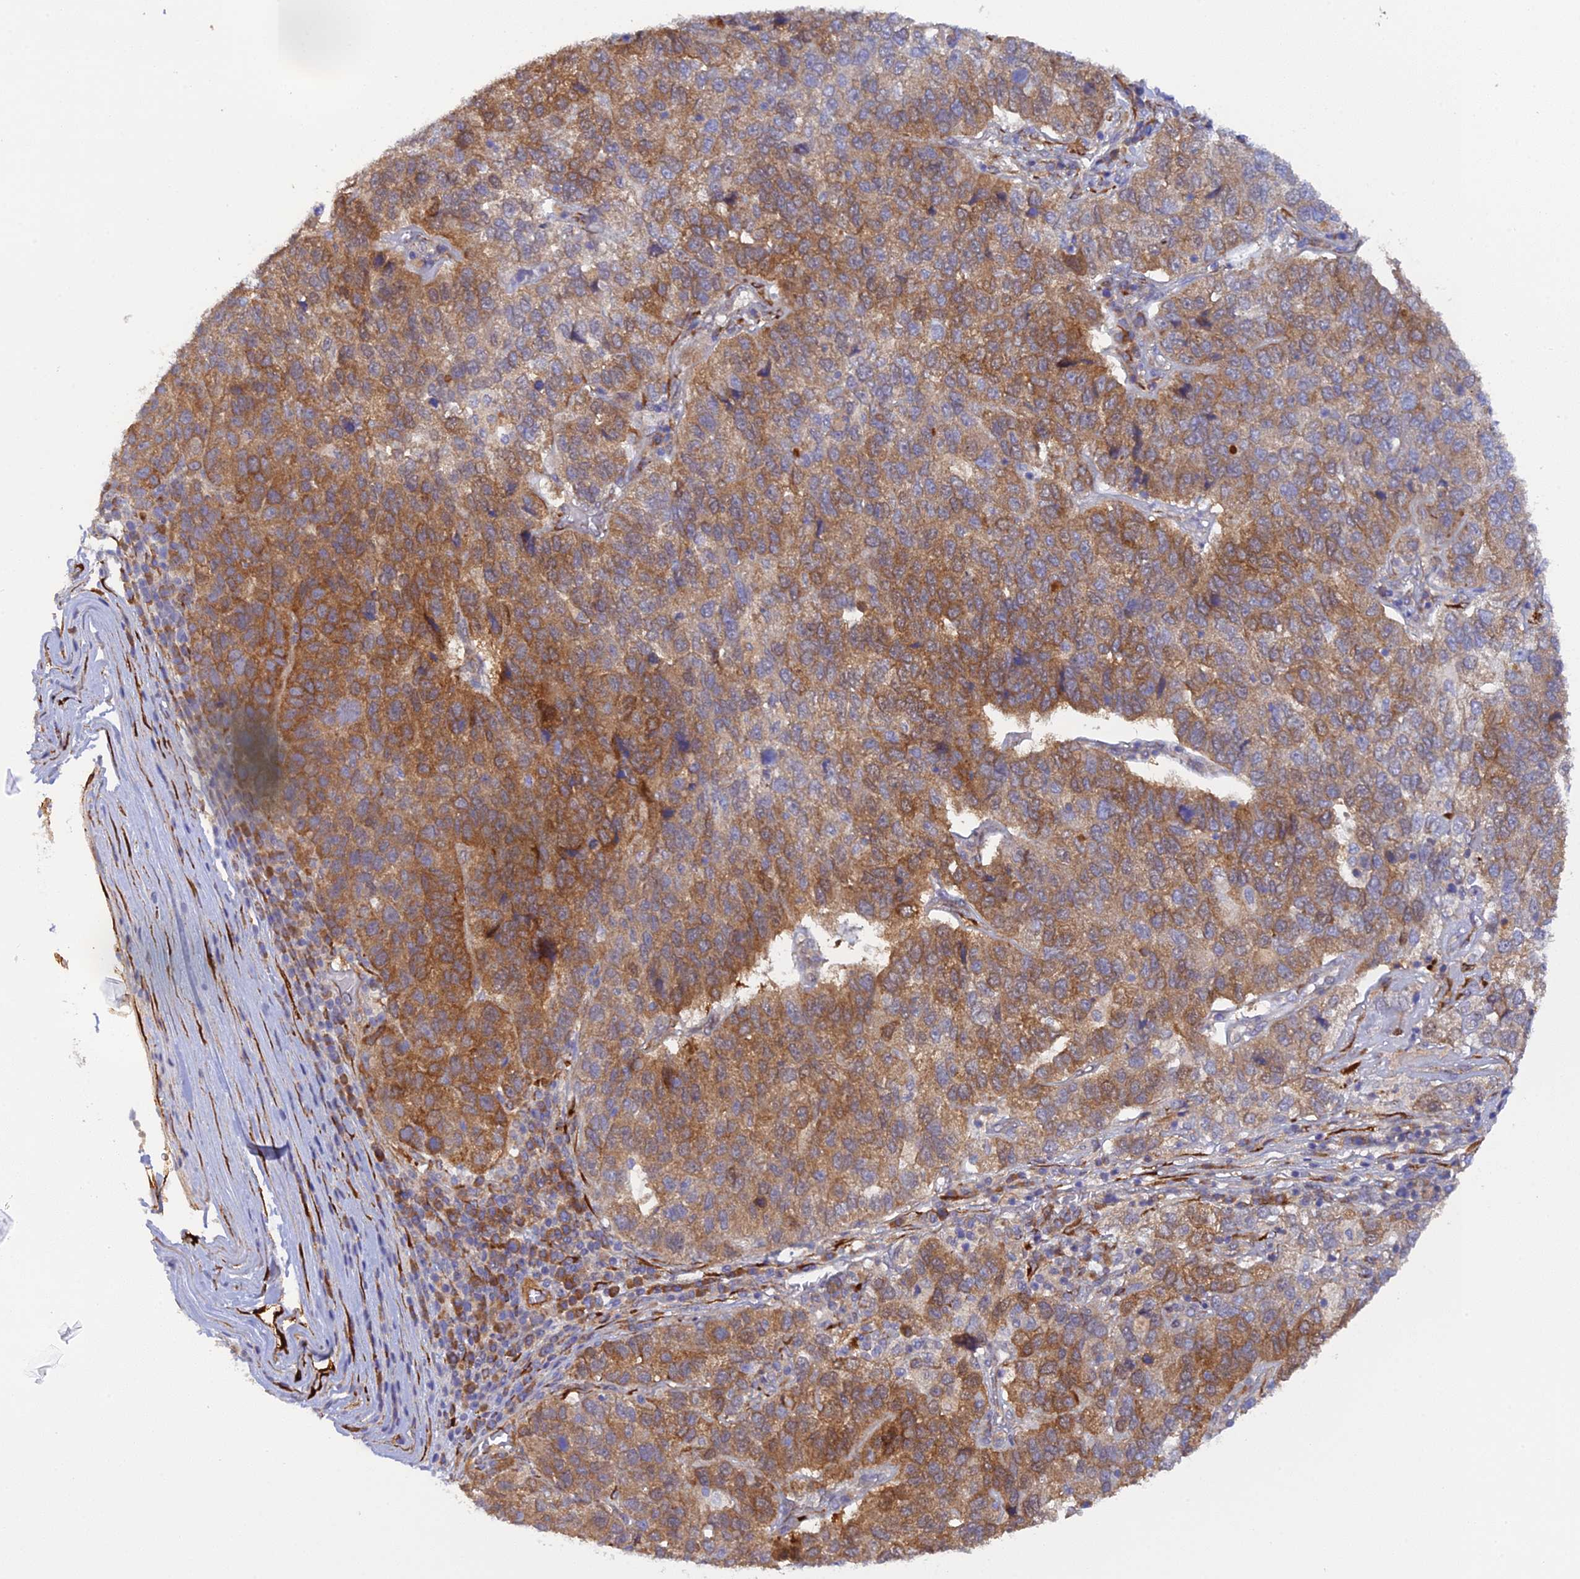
{"staining": {"intensity": "moderate", "quantity": ">75%", "location": "cytoplasmic/membranous"}, "tissue": "pancreatic cancer", "cell_type": "Tumor cells", "image_type": "cancer", "snomed": [{"axis": "morphology", "description": "Adenocarcinoma, NOS"}, {"axis": "topography", "description": "Pancreas"}], "caption": "Approximately >75% of tumor cells in adenocarcinoma (pancreatic) exhibit moderate cytoplasmic/membranous protein expression as visualized by brown immunohistochemical staining.", "gene": "P3H3", "patient": {"sex": "female", "age": 61}}